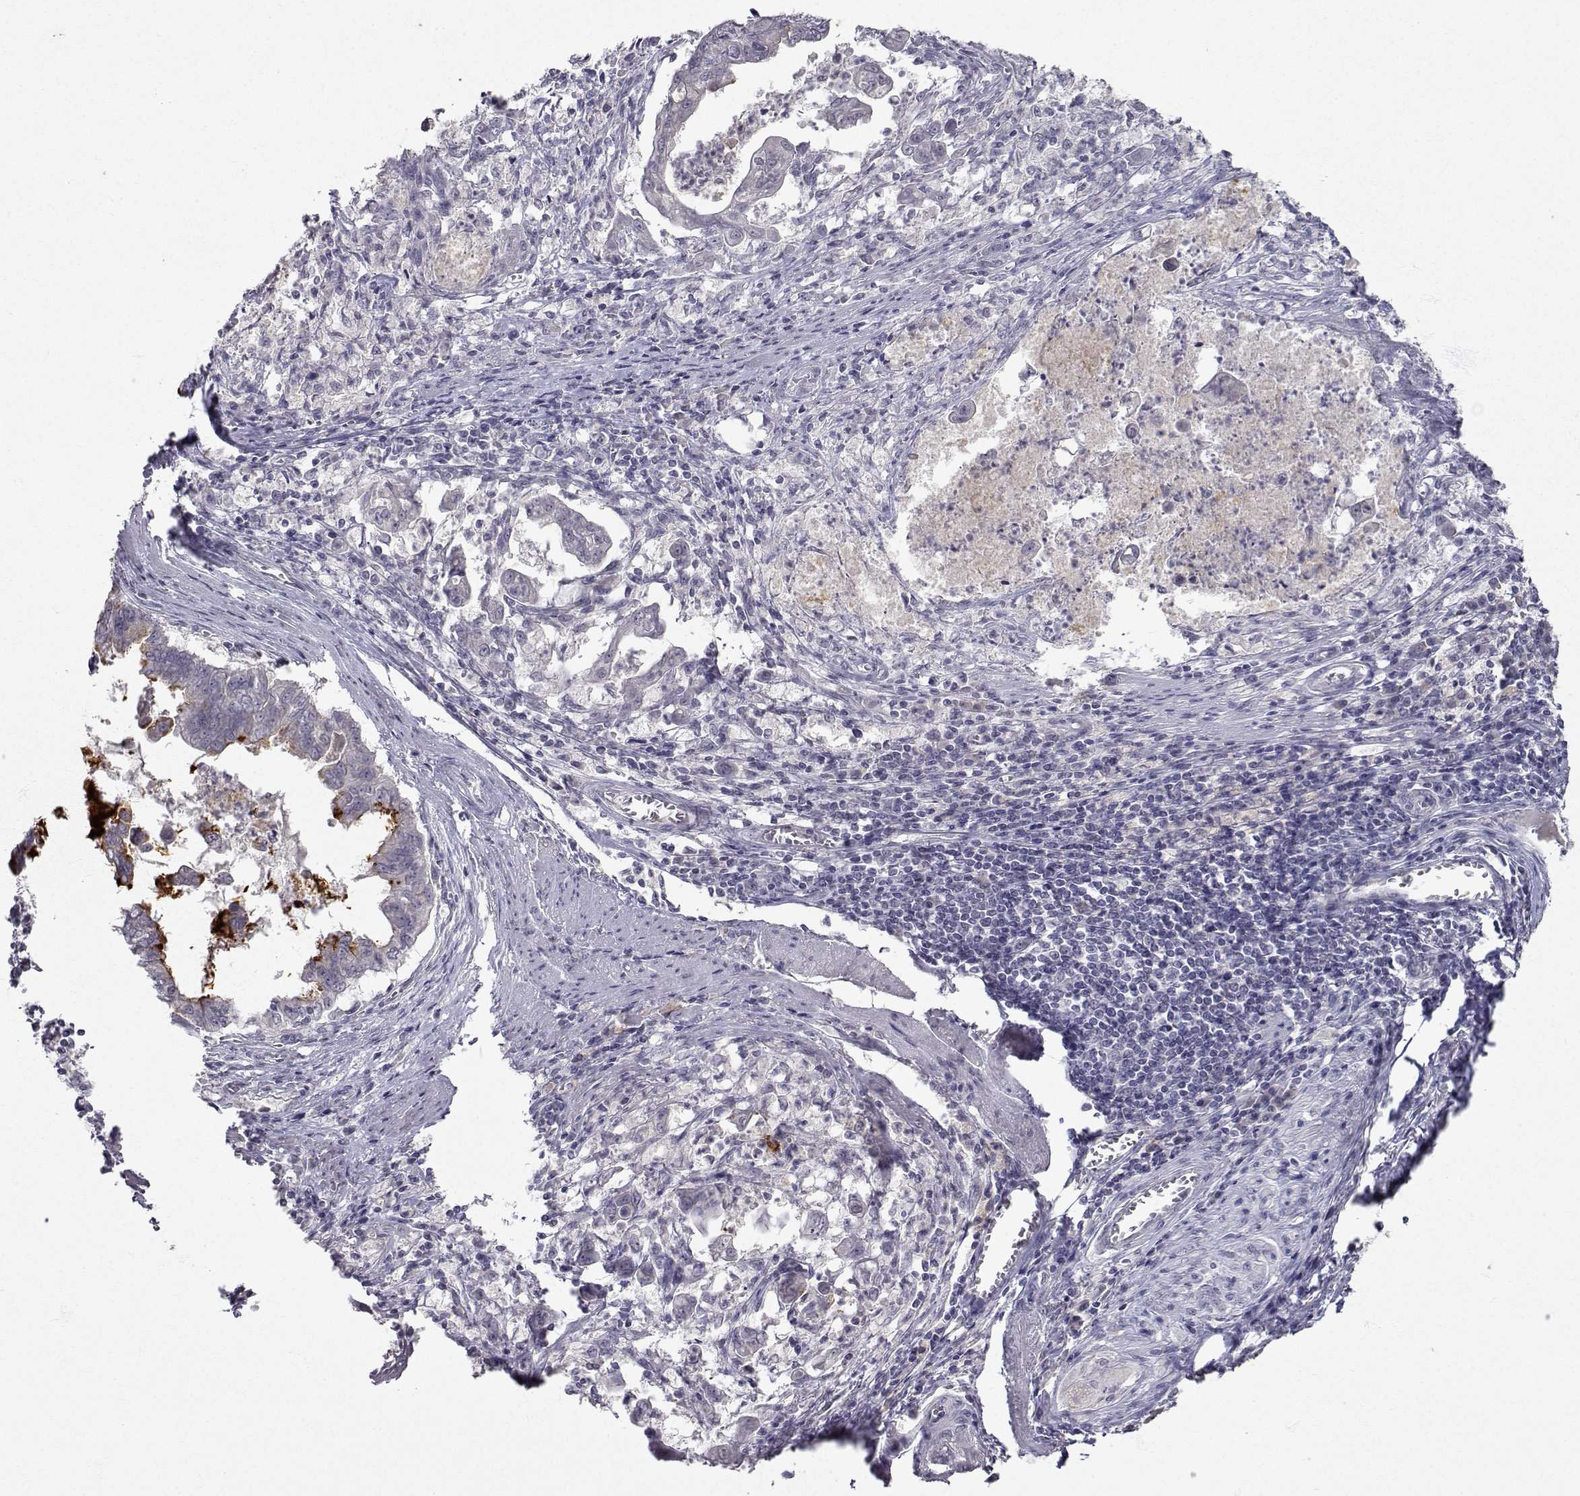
{"staining": {"intensity": "negative", "quantity": "none", "location": "none"}, "tissue": "stomach cancer", "cell_type": "Tumor cells", "image_type": "cancer", "snomed": [{"axis": "morphology", "description": "Adenocarcinoma, NOS"}, {"axis": "topography", "description": "Stomach, upper"}], "caption": "Tumor cells show no significant protein expression in stomach cancer (adenocarcinoma).", "gene": "SLC6A3", "patient": {"sex": "male", "age": 80}}